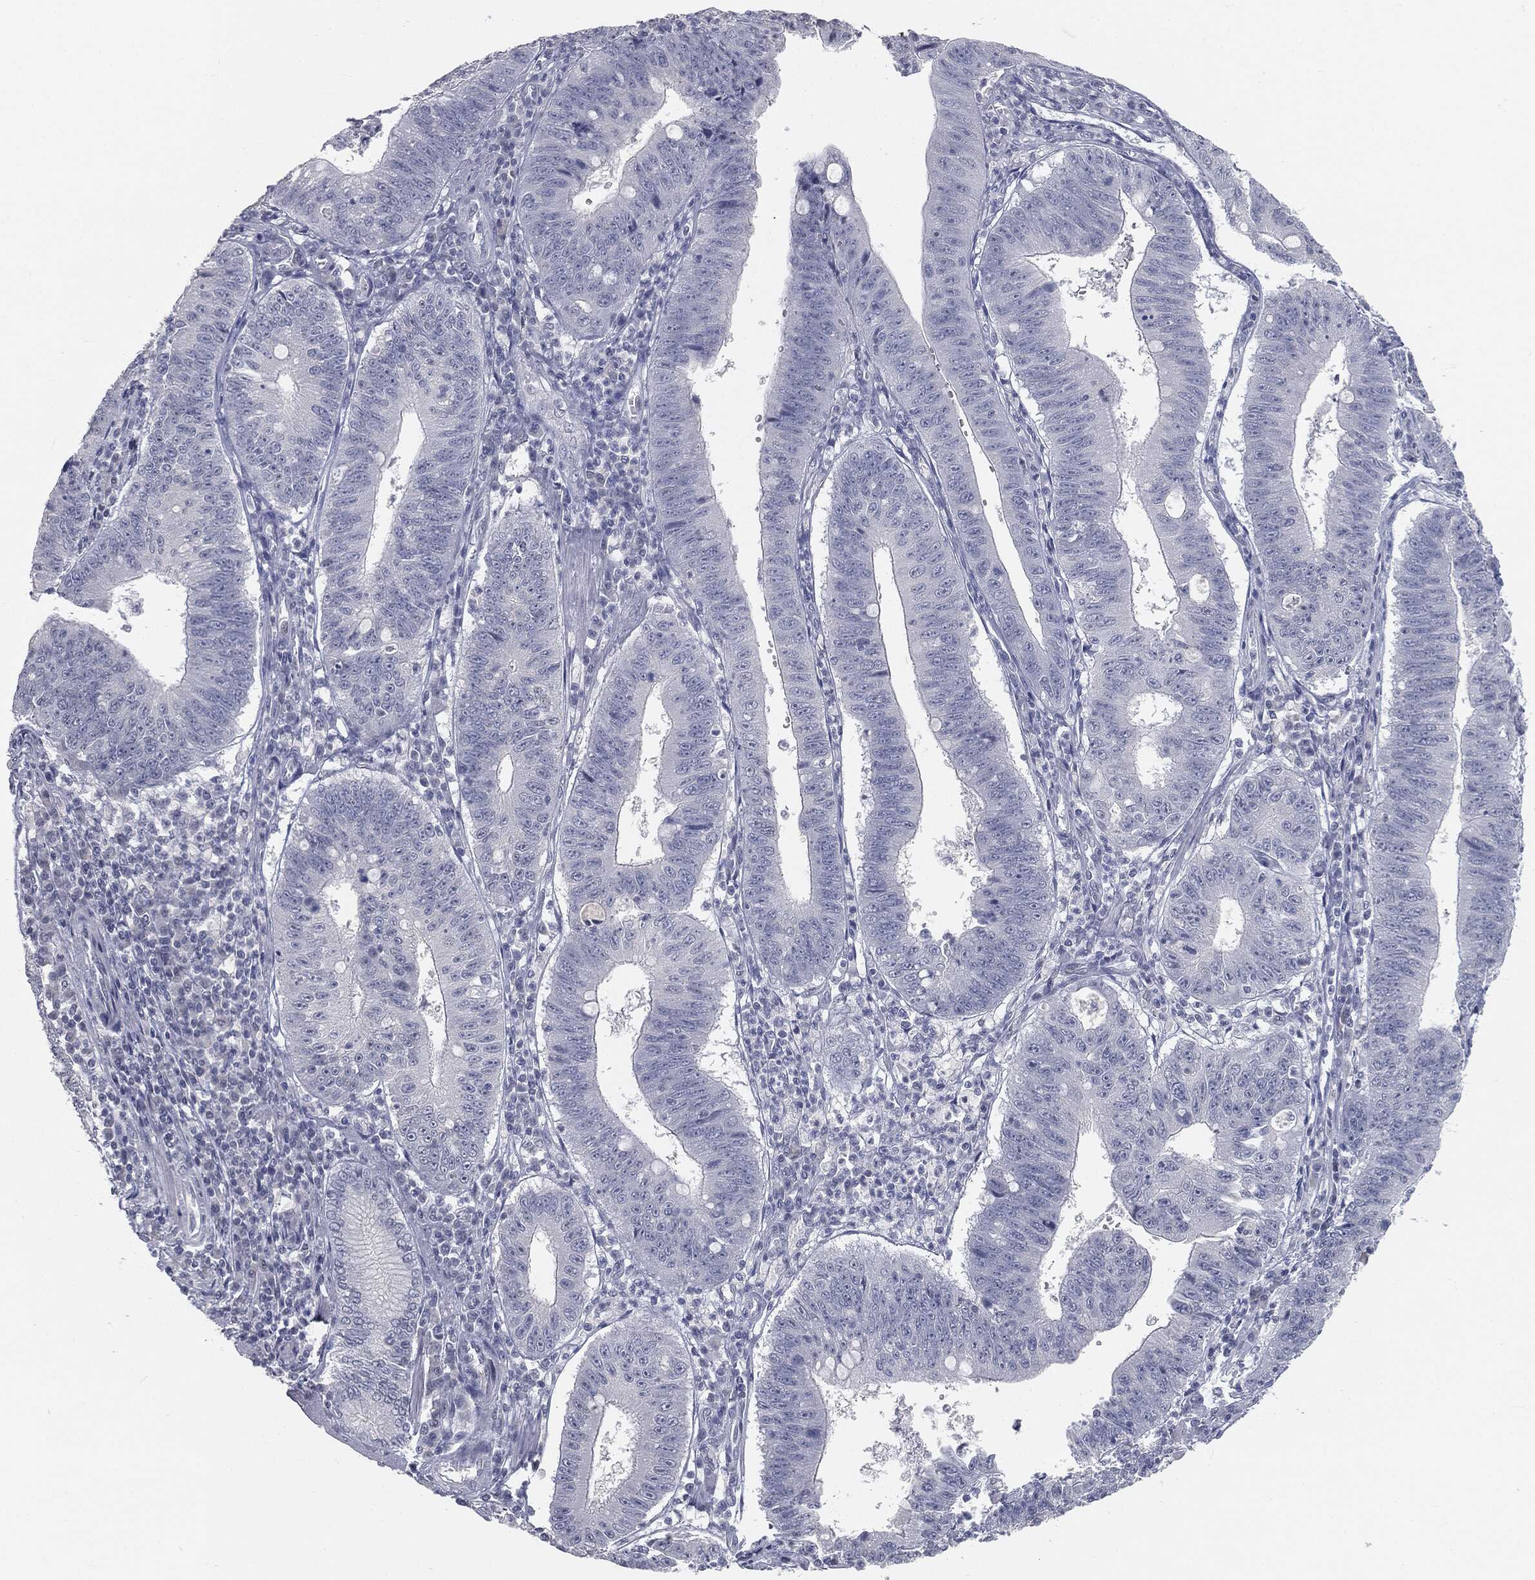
{"staining": {"intensity": "negative", "quantity": "none", "location": "none"}, "tissue": "stomach cancer", "cell_type": "Tumor cells", "image_type": "cancer", "snomed": [{"axis": "morphology", "description": "Adenocarcinoma, NOS"}, {"axis": "topography", "description": "Stomach"}], "caption": "IHC of human adenocarcinoma (stomach) demonstrates no staining in tumor cells.", "gene": "PRAME", "patient": {"sex": "male", "age": 59}}